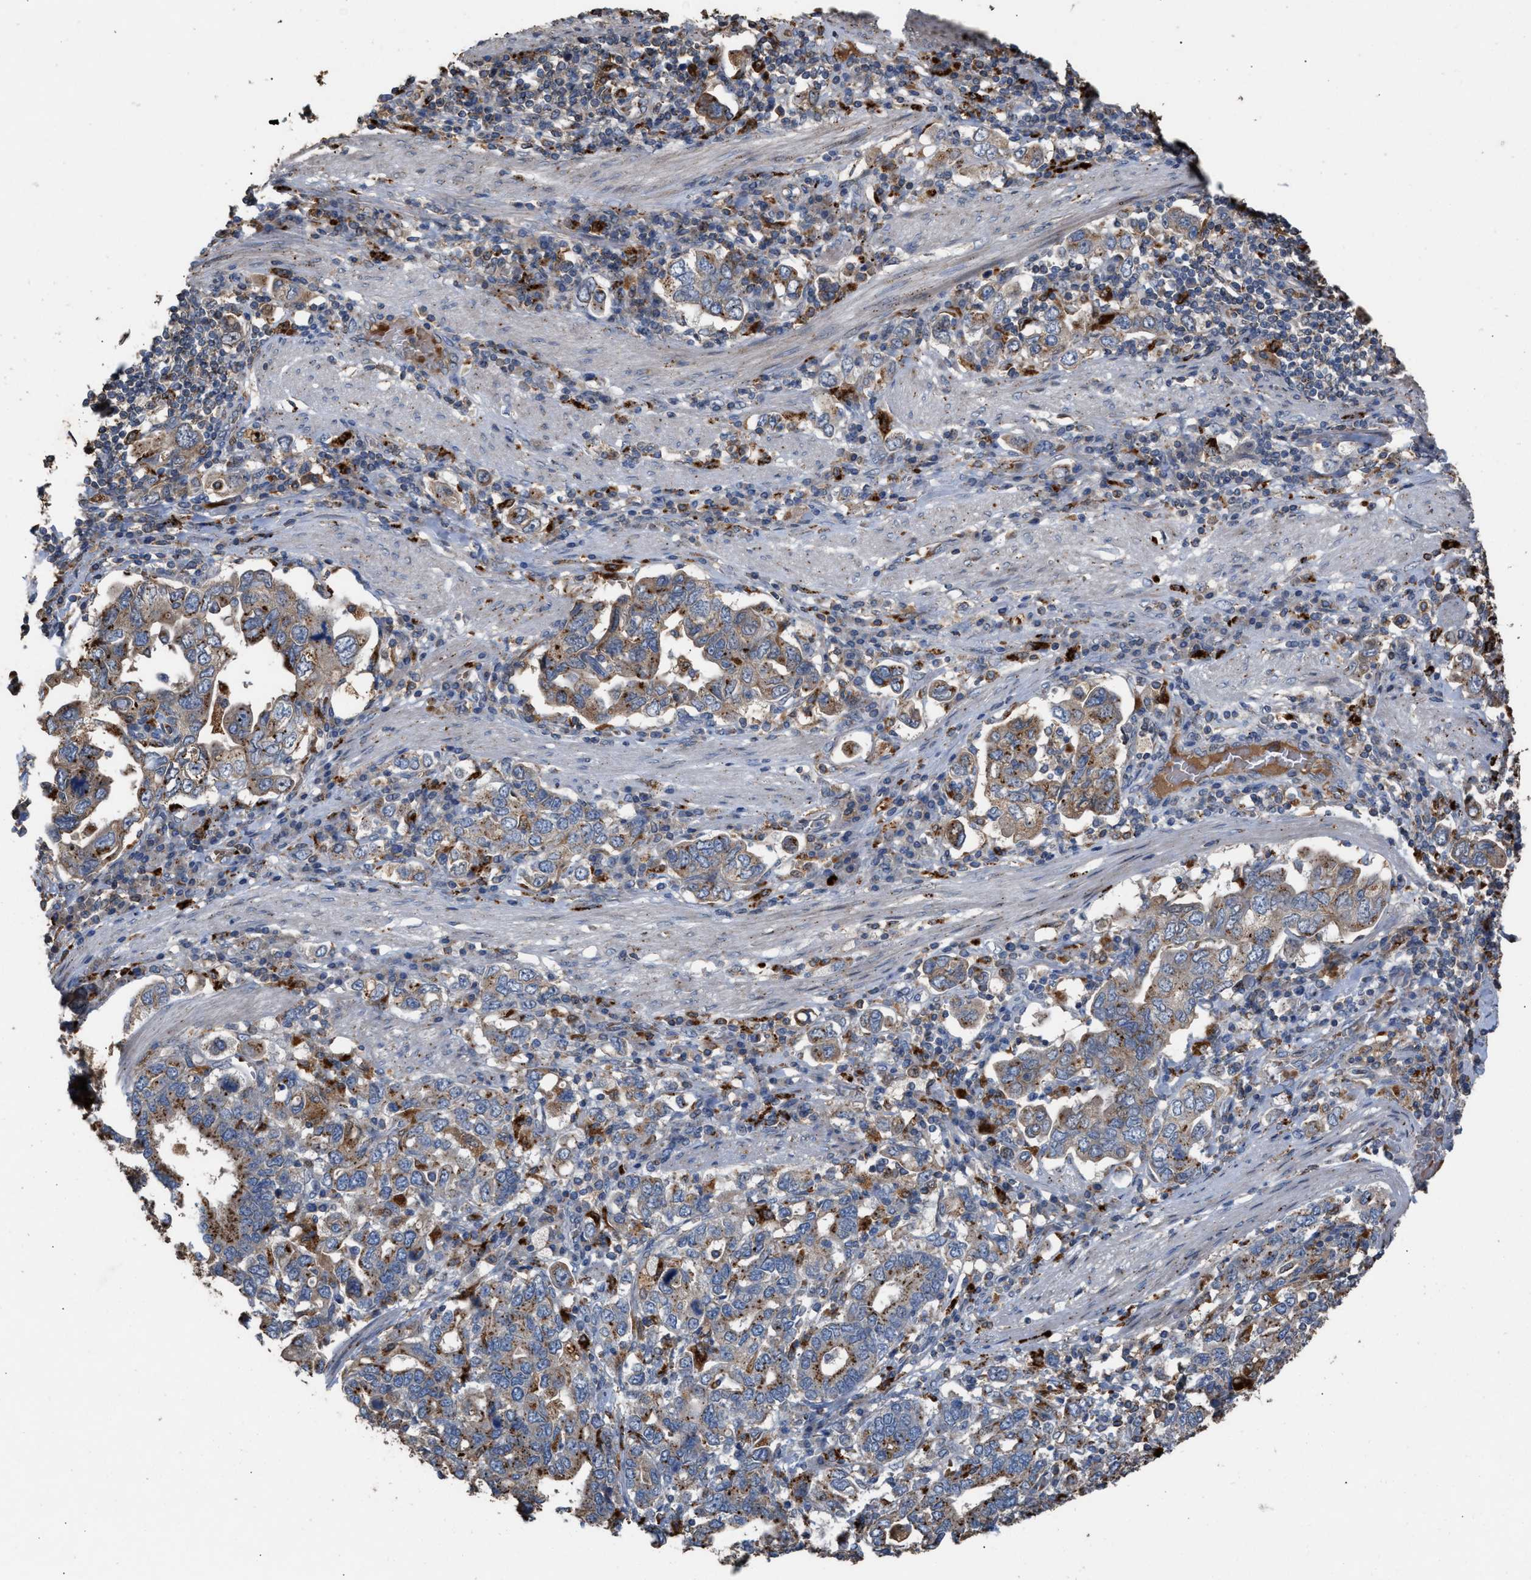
{"staining": {"intensity": "weak", "quantity": ">75%", "location": "cytoplasmic/membranous"}, "tissue": "stomach cancer", "cell_type": "Tumor cells", "image_type": "cancer", "snomed": [{"axis": "morphology", "description": "Adenocarcinoma, NOS"}, {"axis": "topography", "description": "Stomach, upper"}], "caption": "A low amount of weak cytoplasmic/membranous positivity is seen in approximately >75% of tumor cells in stomach adenocarcinoma tissue.", "gene": "ELMO3", "patient": {"sex": "male", "age": 62}}